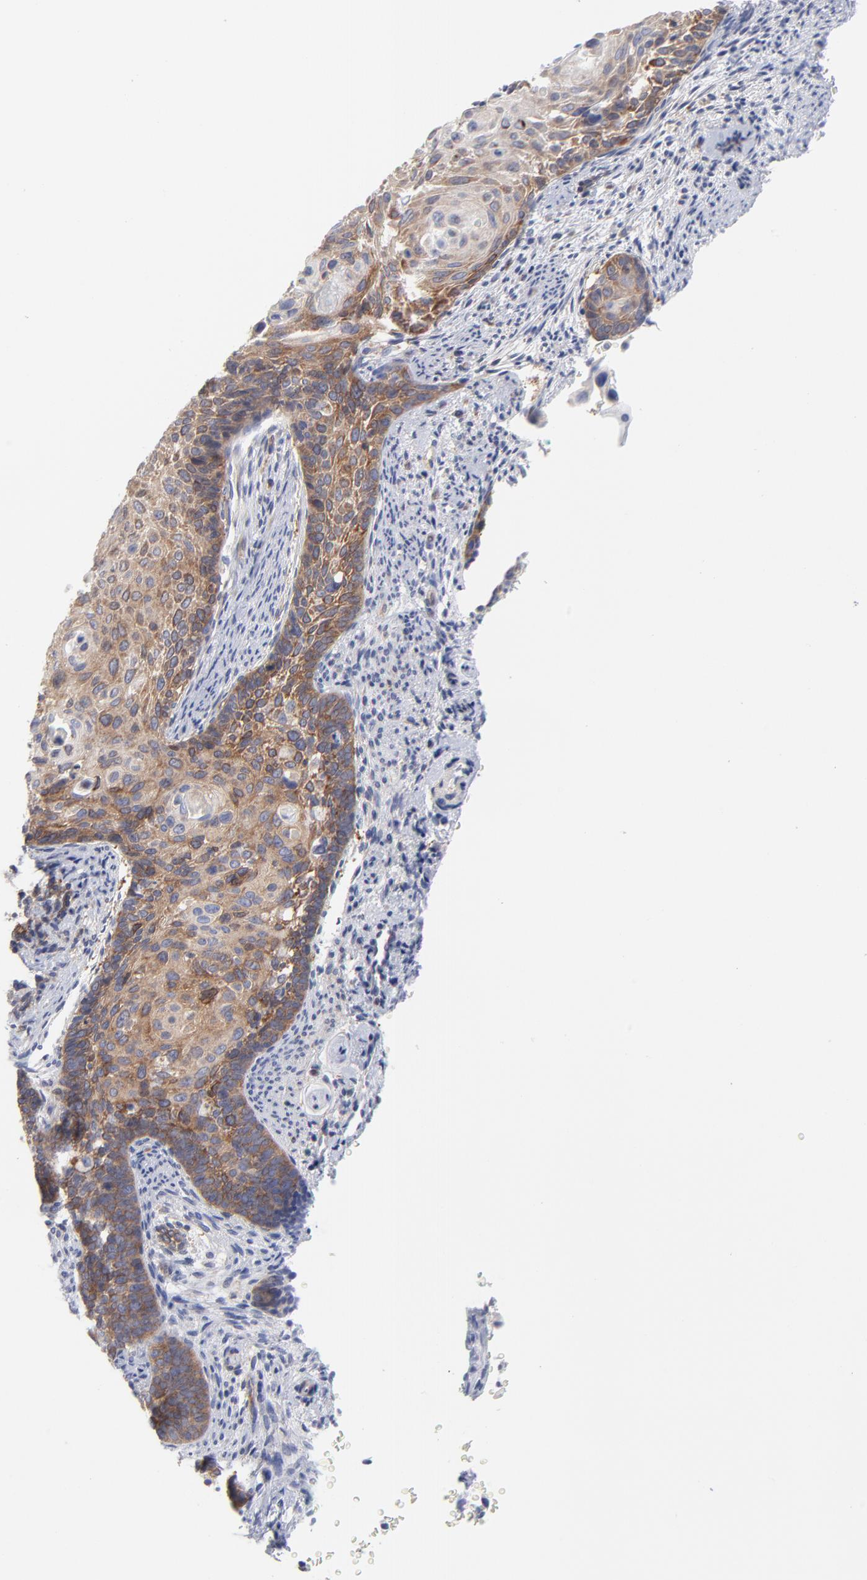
{"staining": {"intensity": "moderate", "quantity": ">75%", "location": "cytoplasmic/membranous"}, "tissue": "cervical cancer", "cell_type": "Tumor cells", "image_type": "cancer", "snomed": [{"axis": "morphology", "description": "Squamous cell carcinoma, NOS"}, {"axis": "topography", "description": "Cervix"}], "caption": "Cervical cancer (squamous cell carcinoma) was stained to show a protein in brown. There is medium levels of moderate cytoplasmic/membranous staining in about >75% of tumor cells. (DAB IHC with brightfield microscopy, high magnification).", "gene": "NFKBIA", "patient": {"sex": "female", "age": 33}}